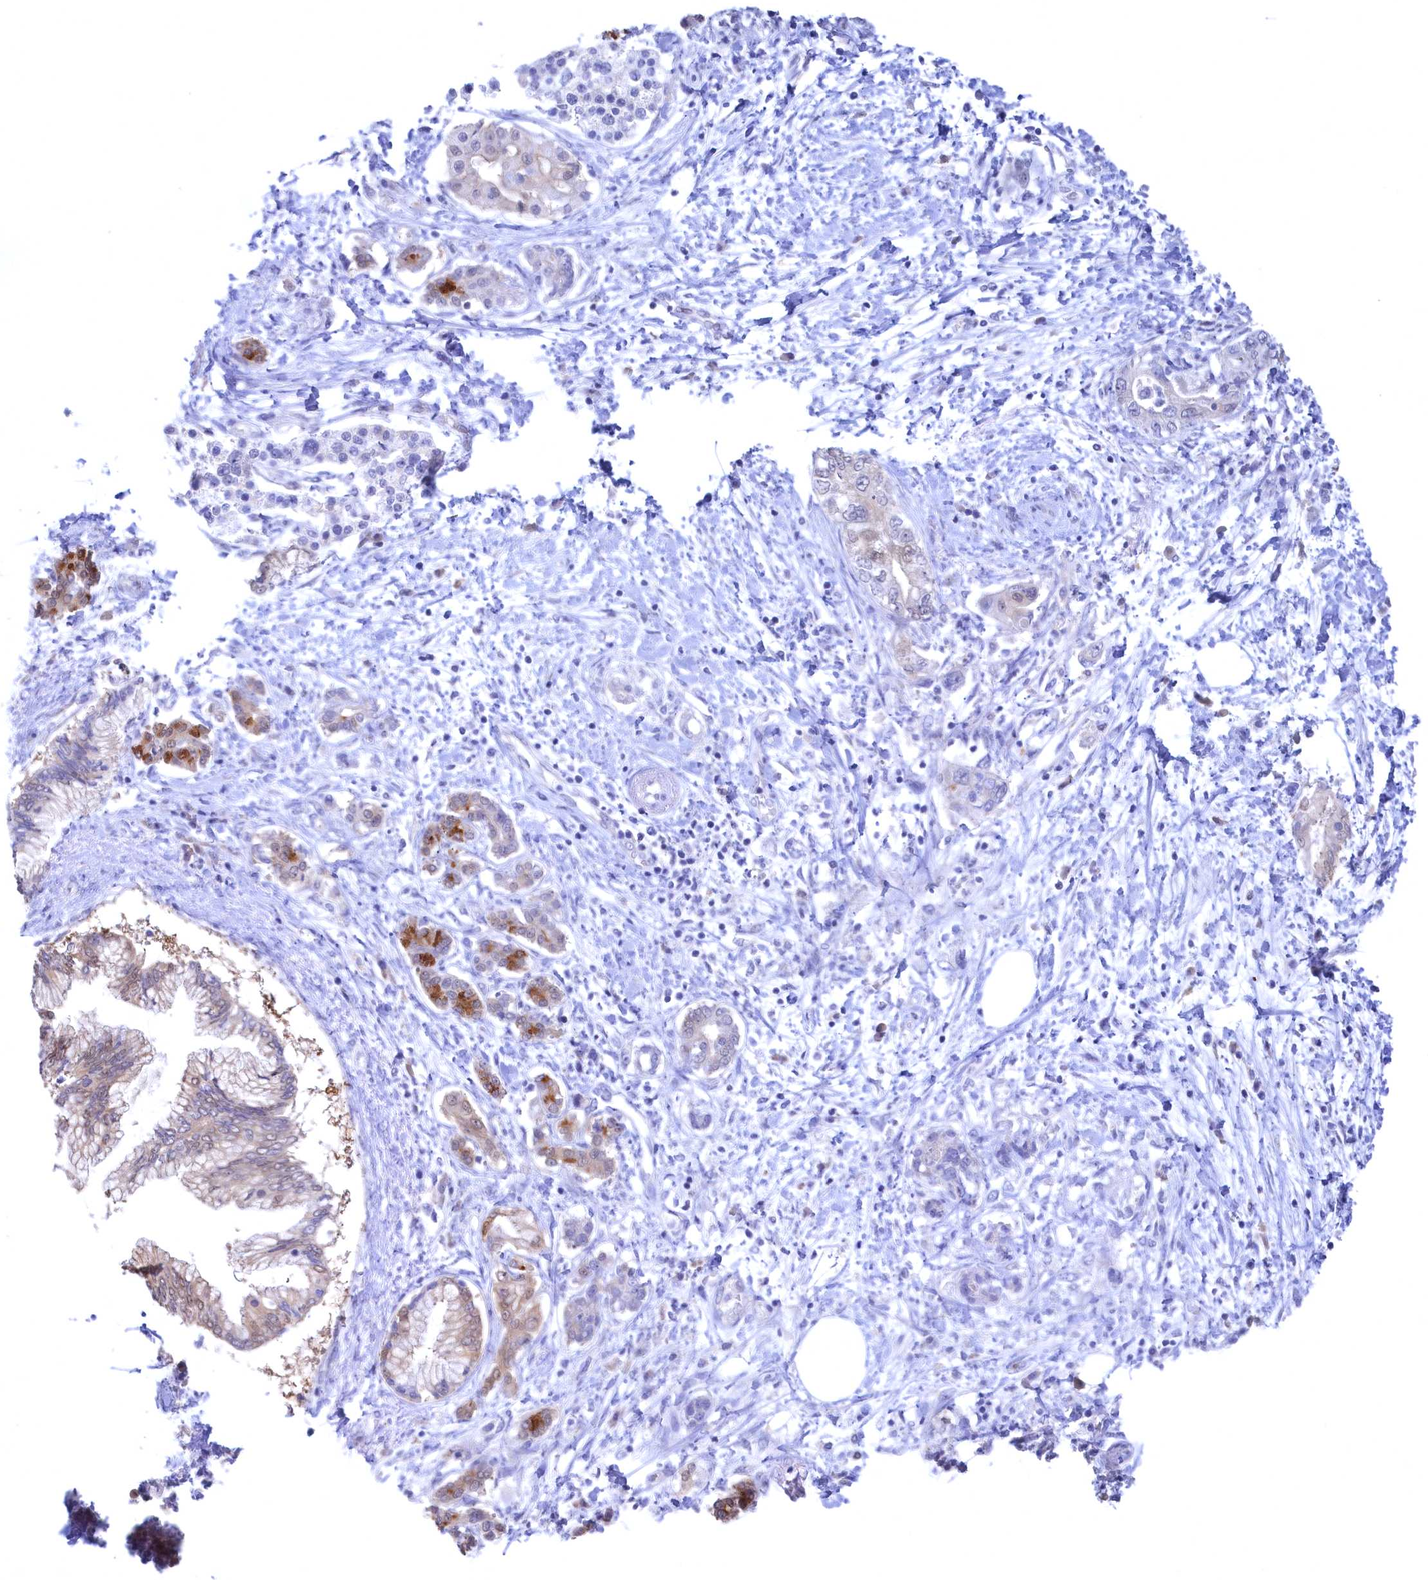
{"staining": {"intensity": "negative", "quantity": "none", "location": "none"}, "tissue": "pancreatic cancer", "cell_type": "Tumor cells", "image_type": "cancer", "snomed": [{"axis": "morphology", "description": "Adenocarcinoma, NOS"}, {"axis": "topography", "description": "Pancreas"}], "caption": "DAB (3,3'-diaminobenzidine) immunohistochemical staining of pancreatic cancer (adenocarcinoma) displays no significant positivity in tumor cells.", "gene": "C11orf54", "patient": {"sex": "female", "age": 73}}